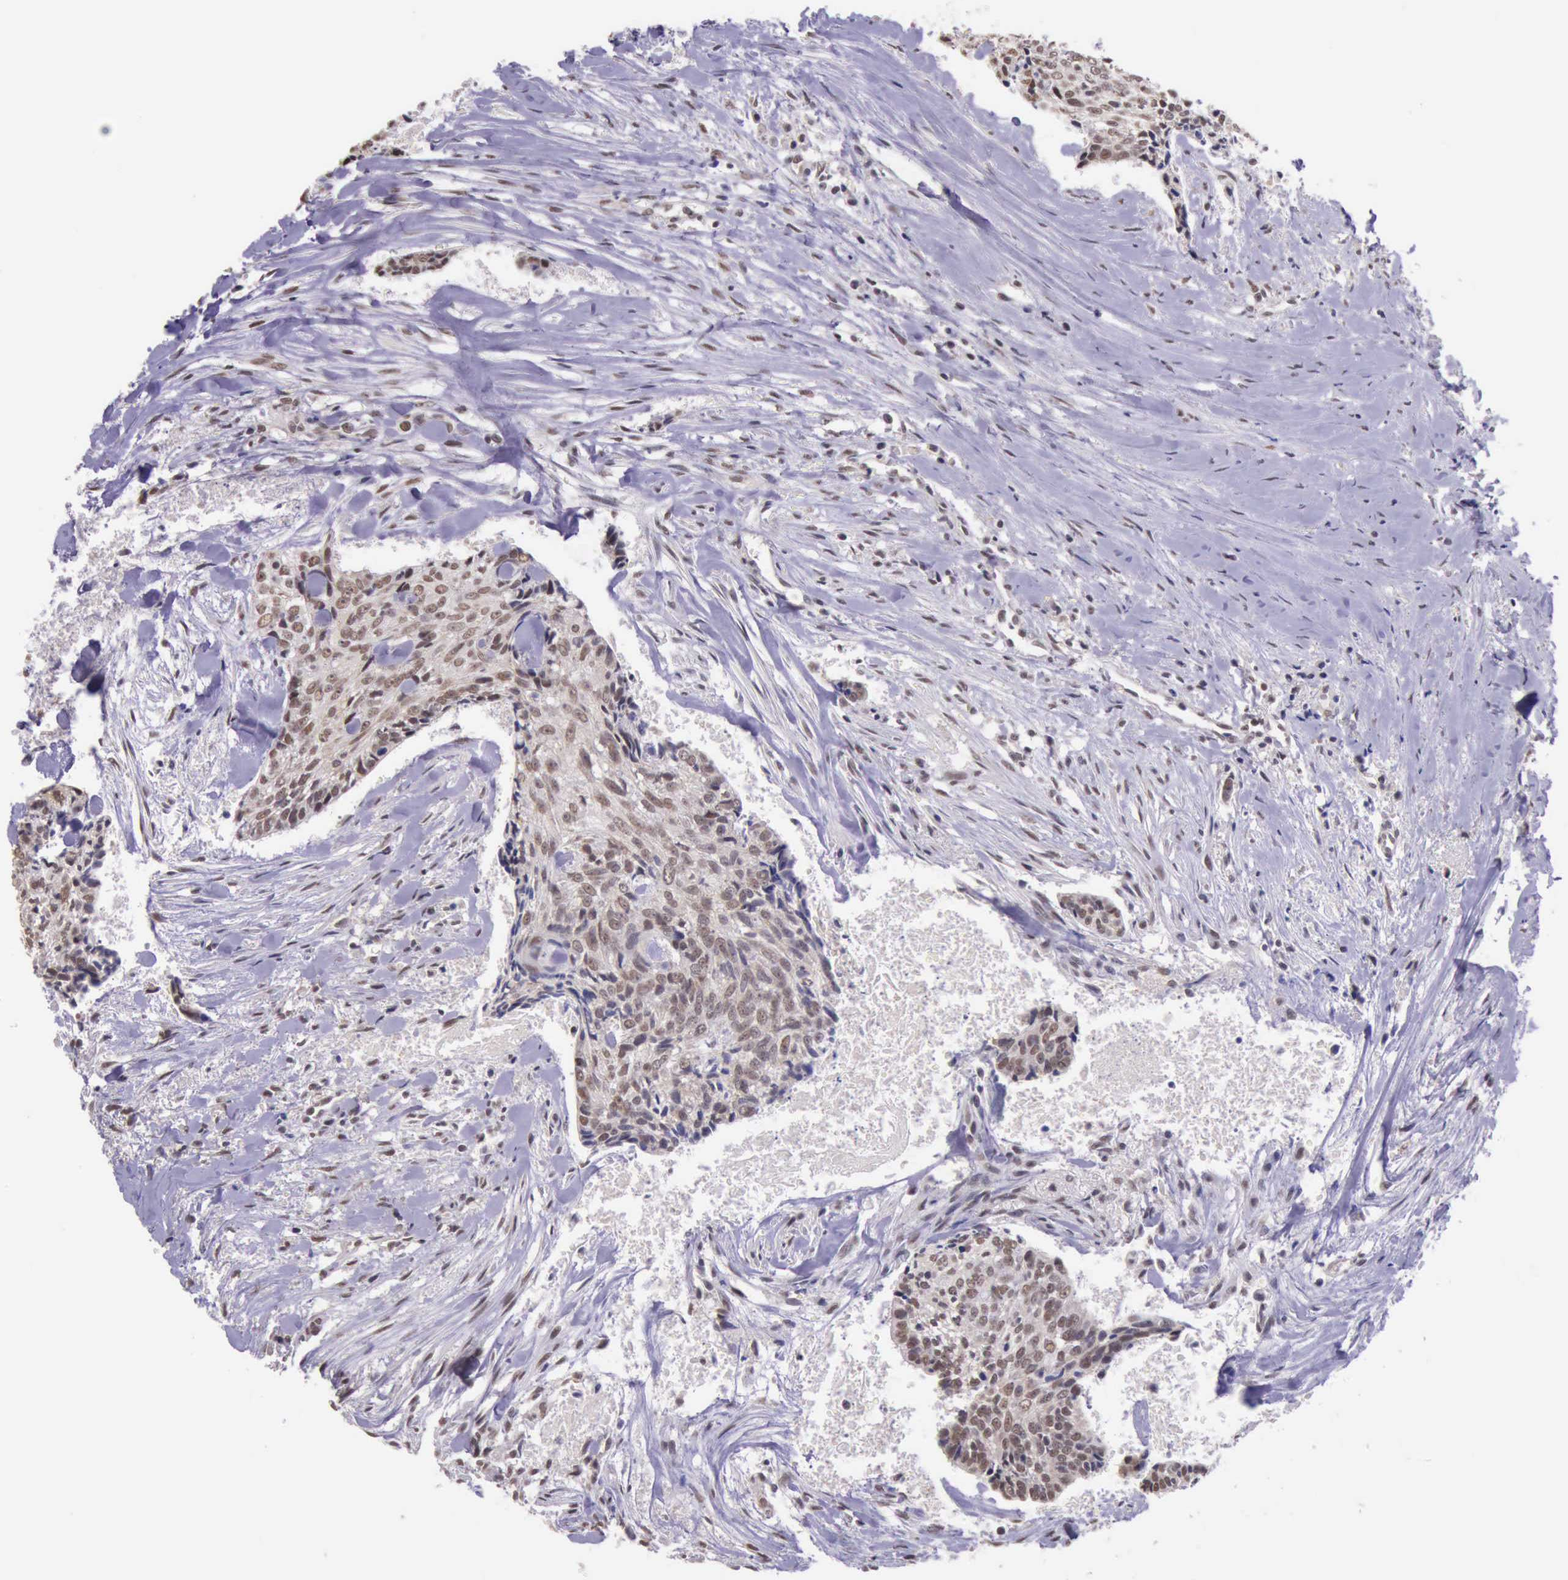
{"staining": {"intensity": "moderate", "quantity": ">75%", "location": "nuclear"}, "tissue": "head and neck cancer", "cell_type": "Tumor cells", "image_type": "cancer", "snomed": [{"axis": "morphology", "description": "Squamous cell carcinoma, NOS"}, {"axis": "topography", "description": "Salivary gland"}, {"axis": "topography", "description": "Head-Neck"}], "caption": "A micrograph of head and neck cancer stained for a protein demonstrates moderate nuclear brown staining in tumor cells. The protein is shown in brown color, while the nuclei are stained blue.", "gene": "PRPF39", "patient": {"sex": "male", "age": 70}}